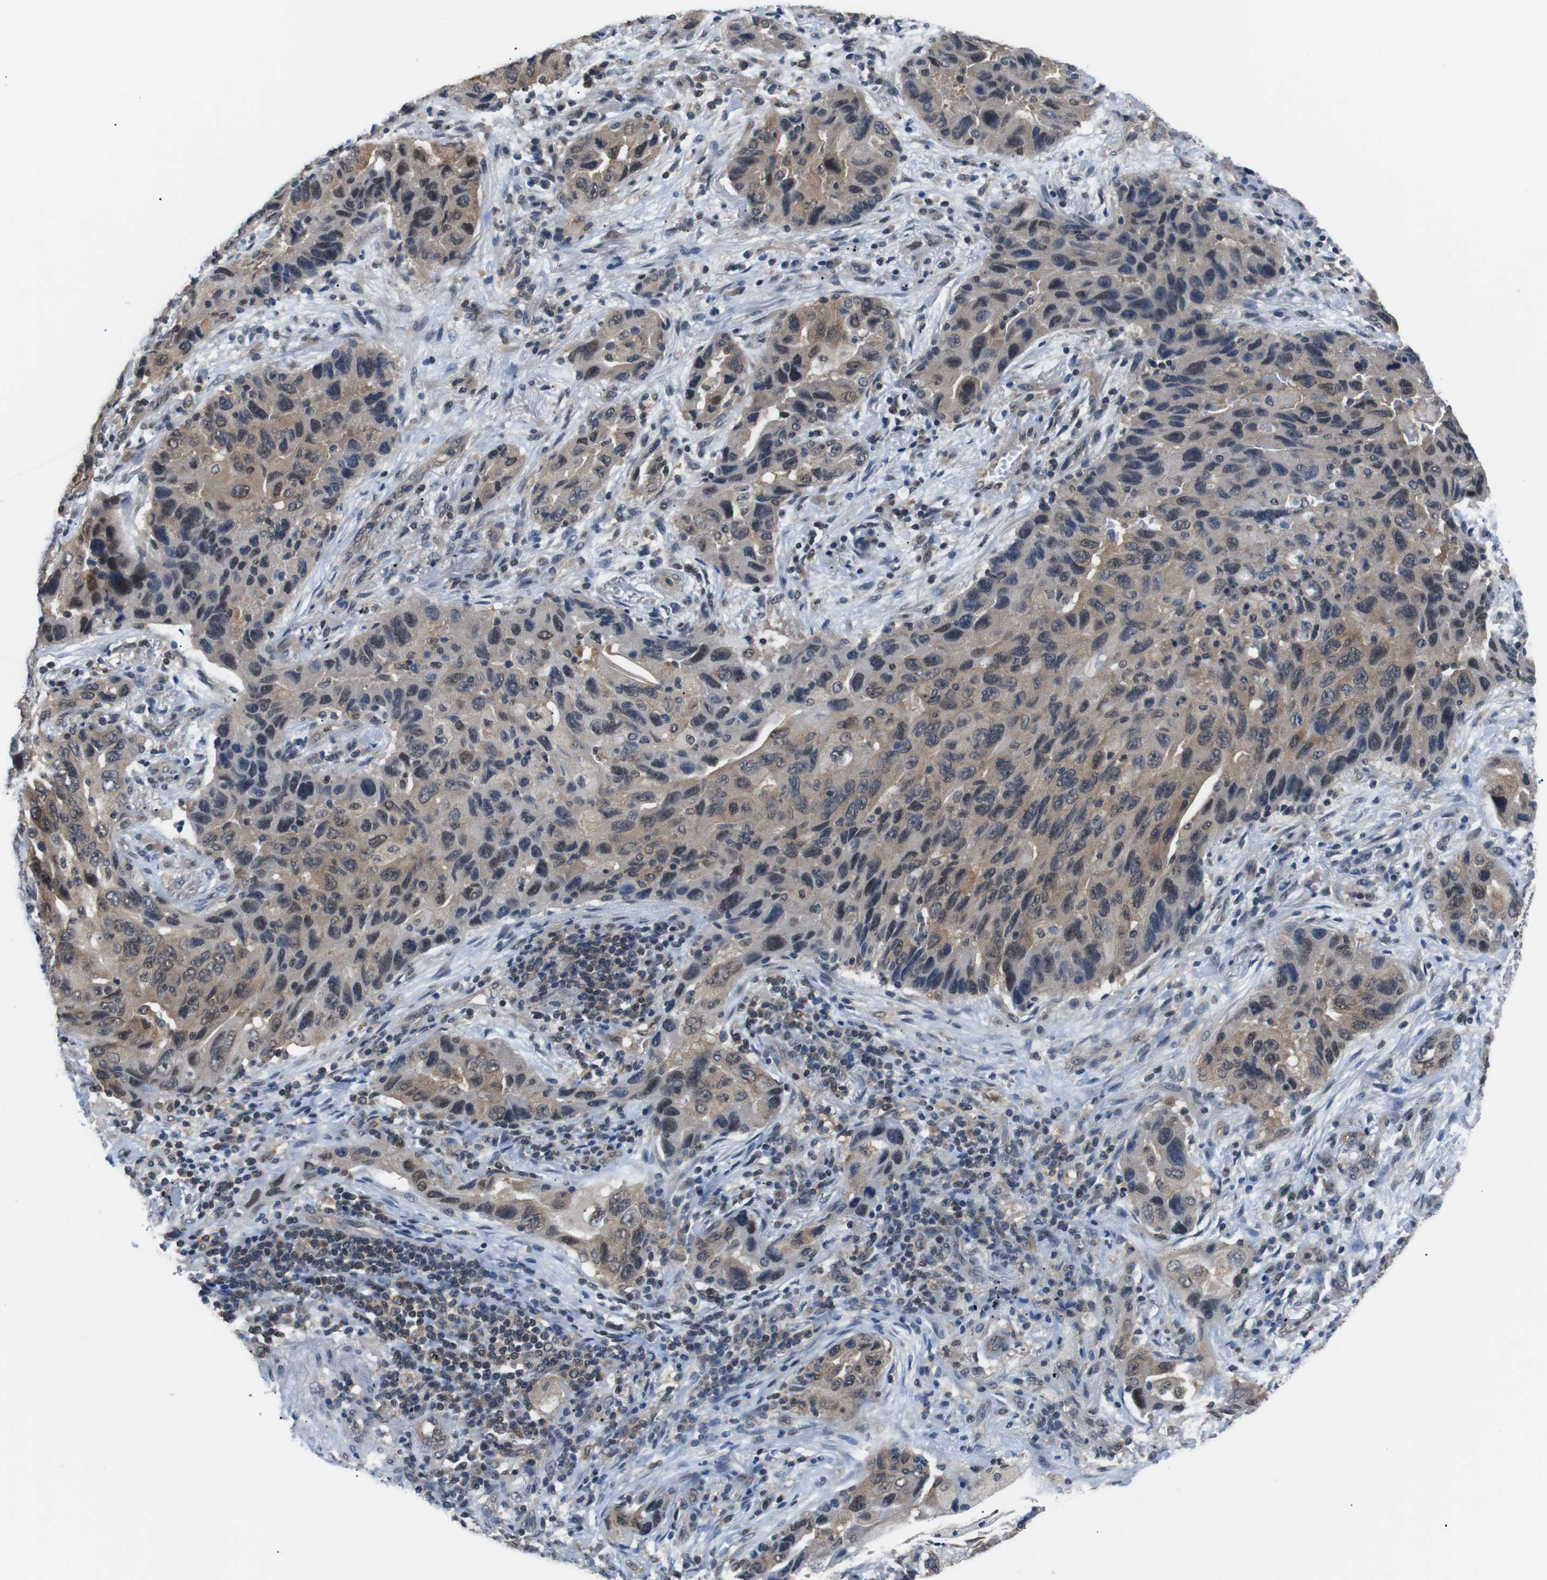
{"staining": {"intensity": "weak", "quantity": ">75%", "location": "cytoplasmic/membranous,nuclear"}, "tissue": "lung cancer", "cell_type": "Tumor cells", "image_type": "cancer", "snomed": [{"axis": "morphology", "description": "Adenocarcinoma, NOS"}, {"axis": "topography", "description": "Lung"}], "caption": "Brown immunohistochemical staining in human lung adenocarcinoma reveals weak cytoplasmic/membranous and nuclear expression in about >75% of tumor cells.", "gene": "UBXN1", "patient": {"sex": "female", "age": 65}}